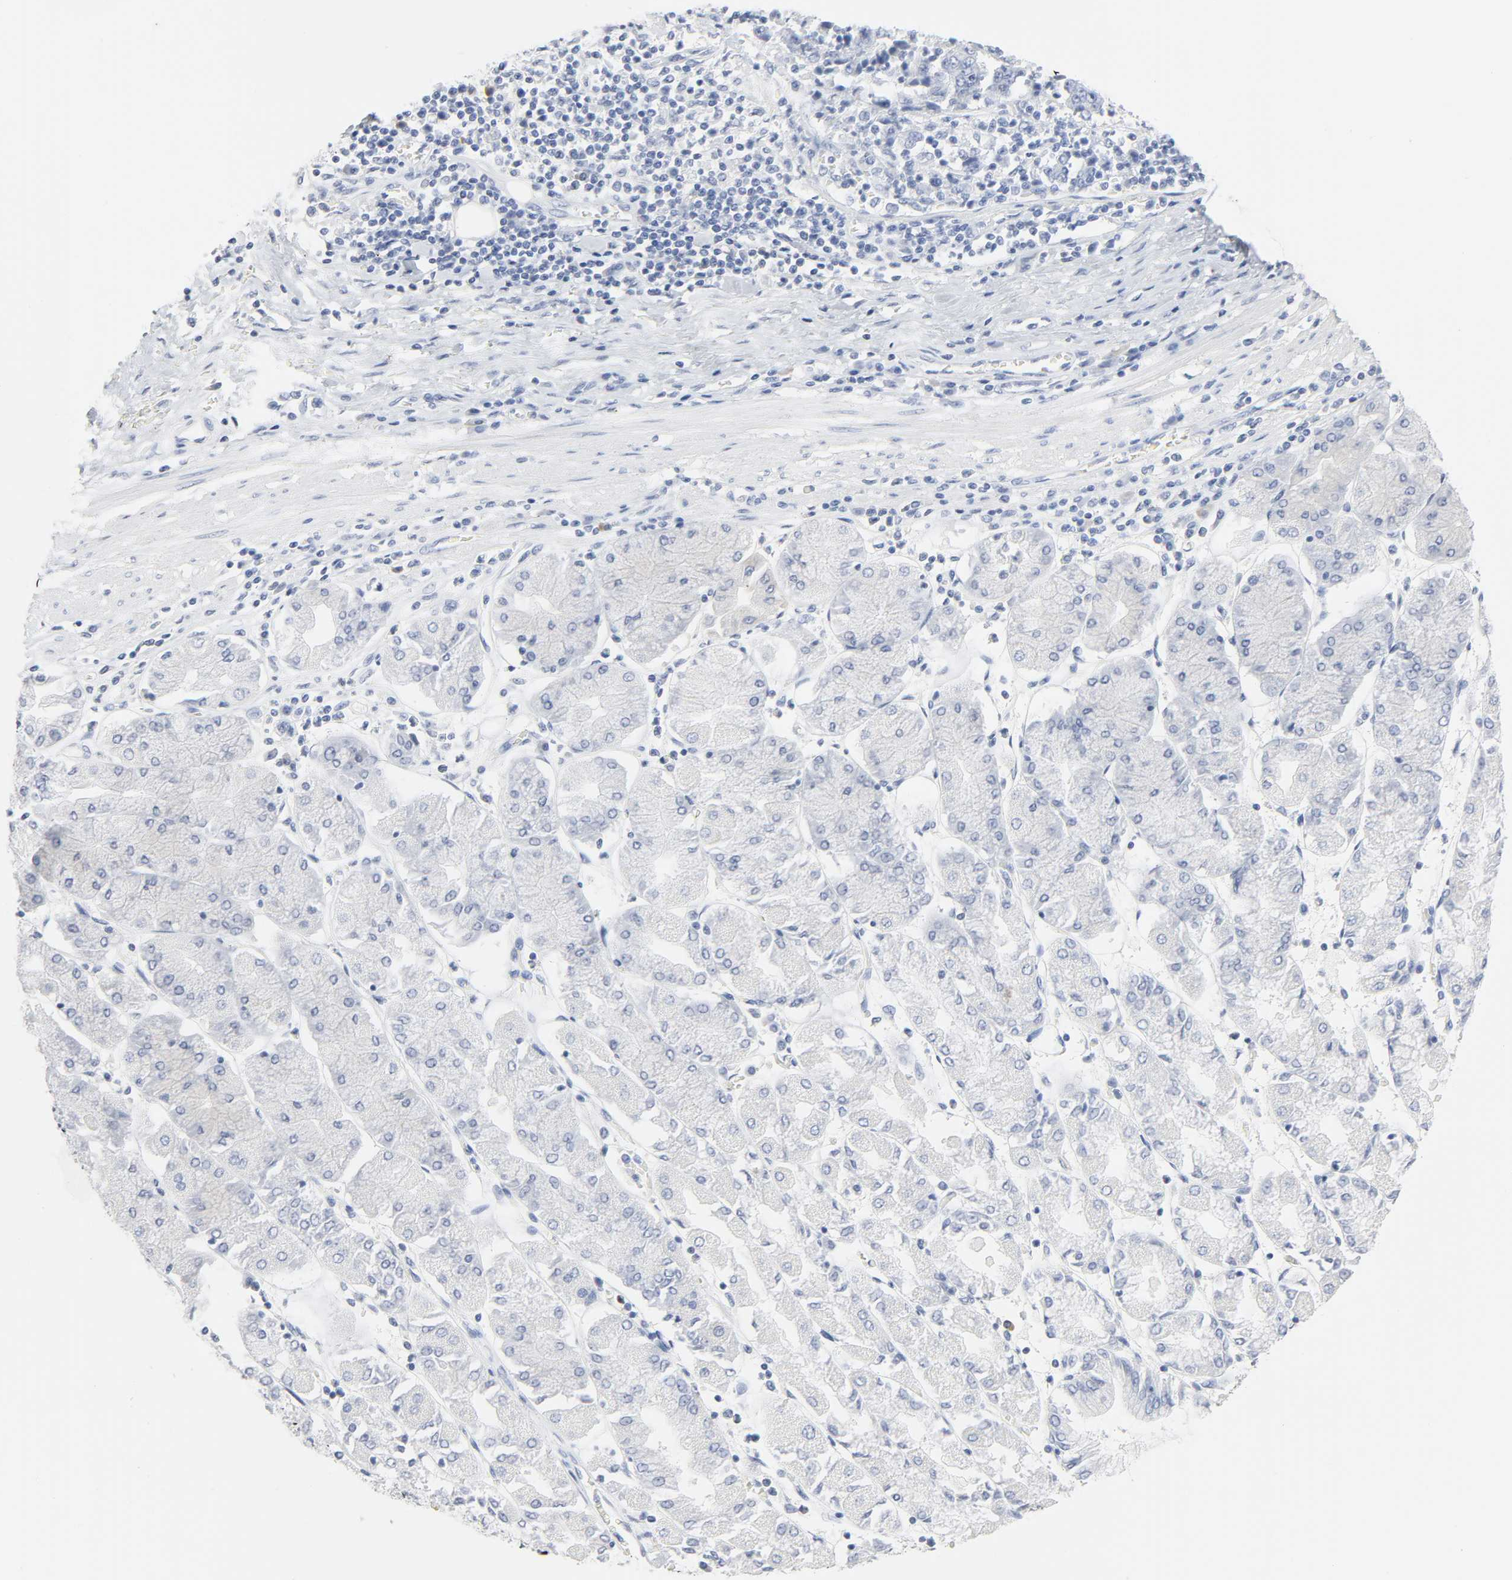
{"staining": {"intensity": "negative", "quantity": "none", "location": "none"}, "tissue": "stomach cancer", "cell_type": "Tumor cells", "image_type": "cancer", "snomed": [{"axis": "morphology", "description": "Normal tissue, NOS"}, {"axis": "morphology", "description": "Adenocarcinoma, NOS"}, {"axis": "topography", "description": "Stomach, upper"}, {"axis": "topography", "description": "Stomach"}], "caption": "A micrograph of human adenocarcinoma (stomach) is negative for staining in tumor cells.", "gene": "ACP3", "patient": {"sex": "male", "age": 59}}